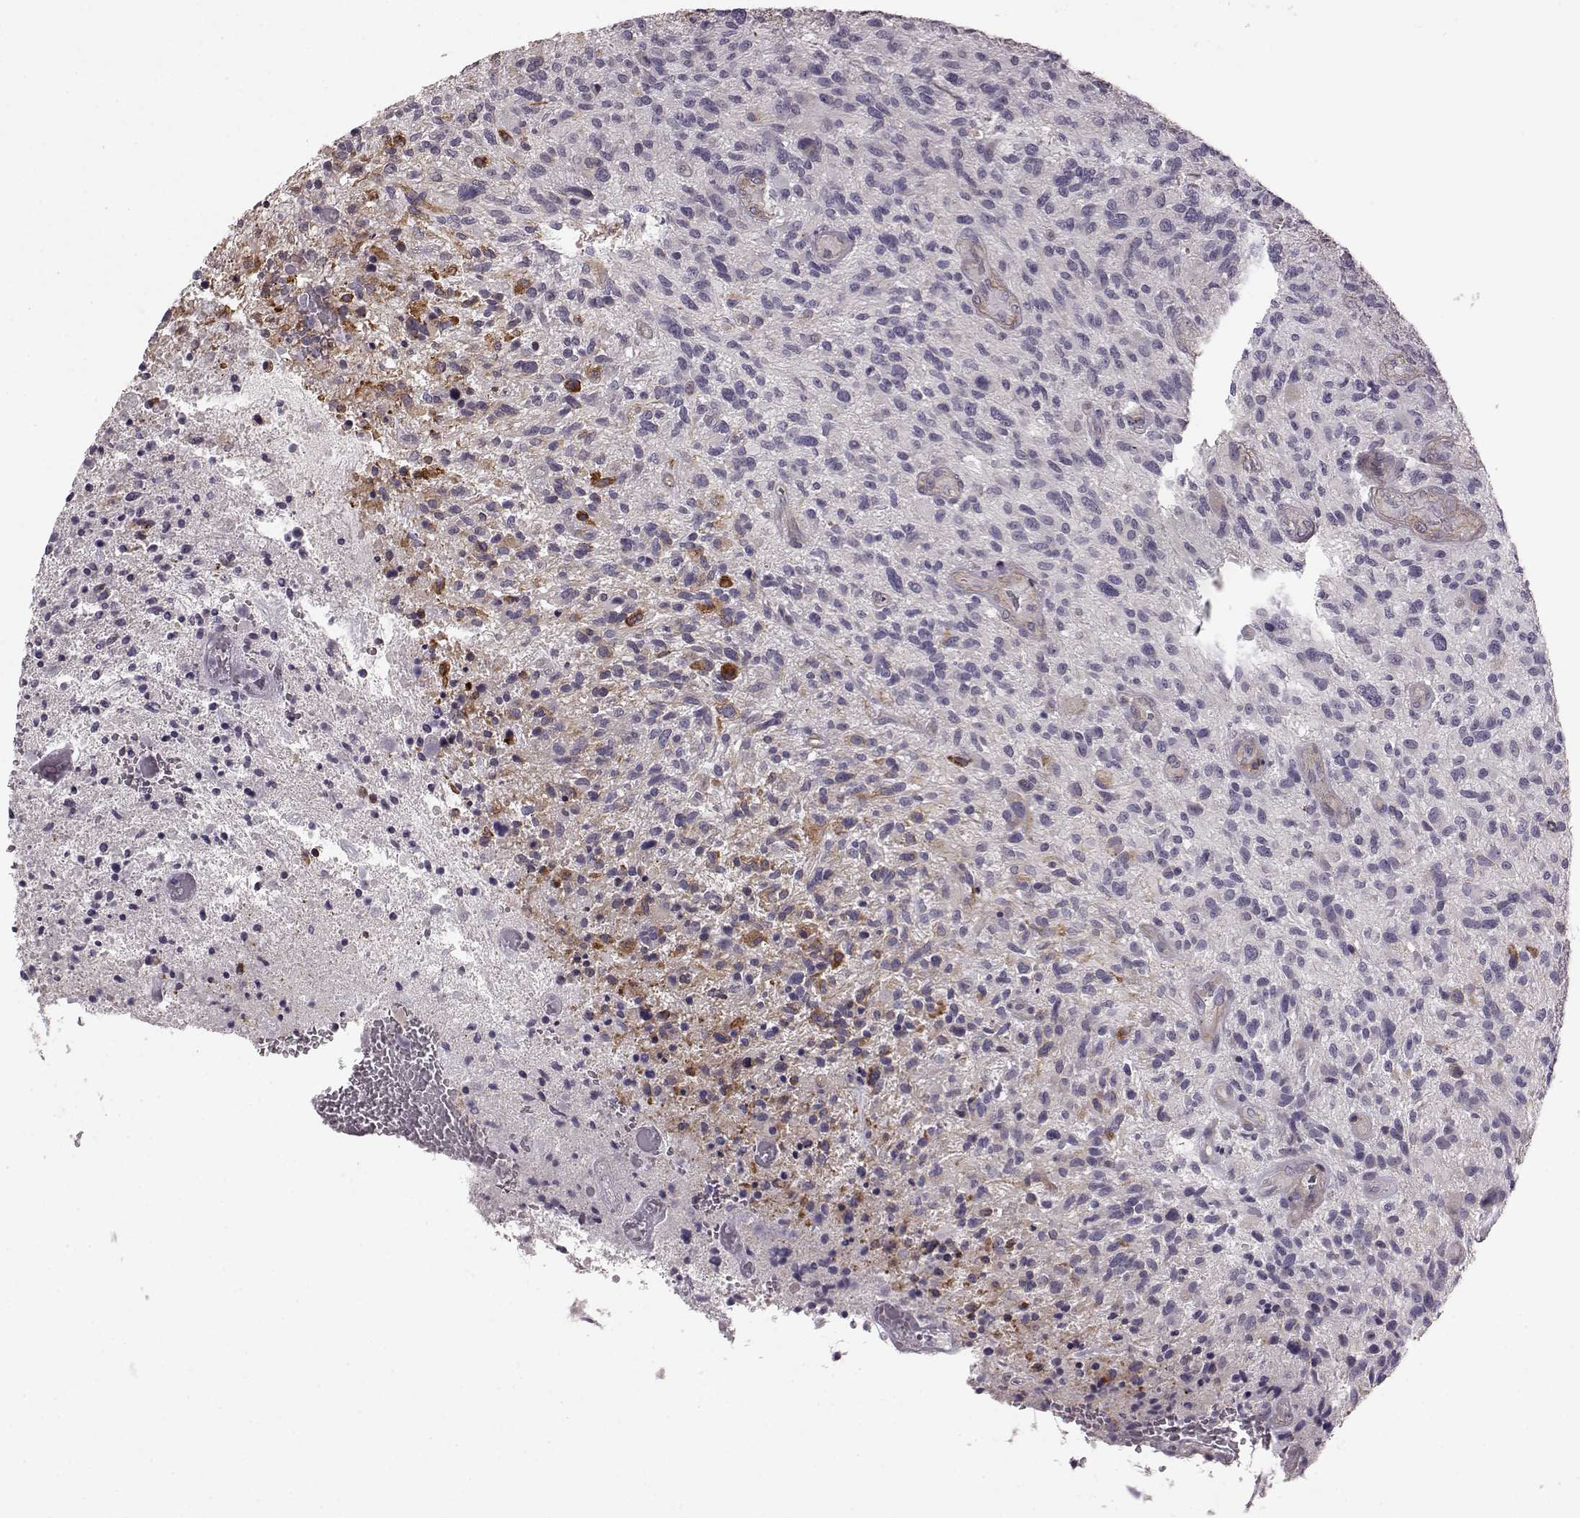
{"staining": {"intensity": "negative", "quantity": "none", "location": "none"}, "tissue": "glioma", "cell_type": "Tumor cells", "image_type": "cancer", "snomed": [{"axis": "morphology", "description": "Glioma, malignant, High grade"}, {"axis": "topography", "description": "Brain"}], "caption": "An immunohistochemistry (IHC) image of malignant glioma (high-grade) is shown. There is no staining in tumor cells of malignant glioma (high-grade).", "gene": "GRK1", "patient": {"sex": "male", "age": 47}}